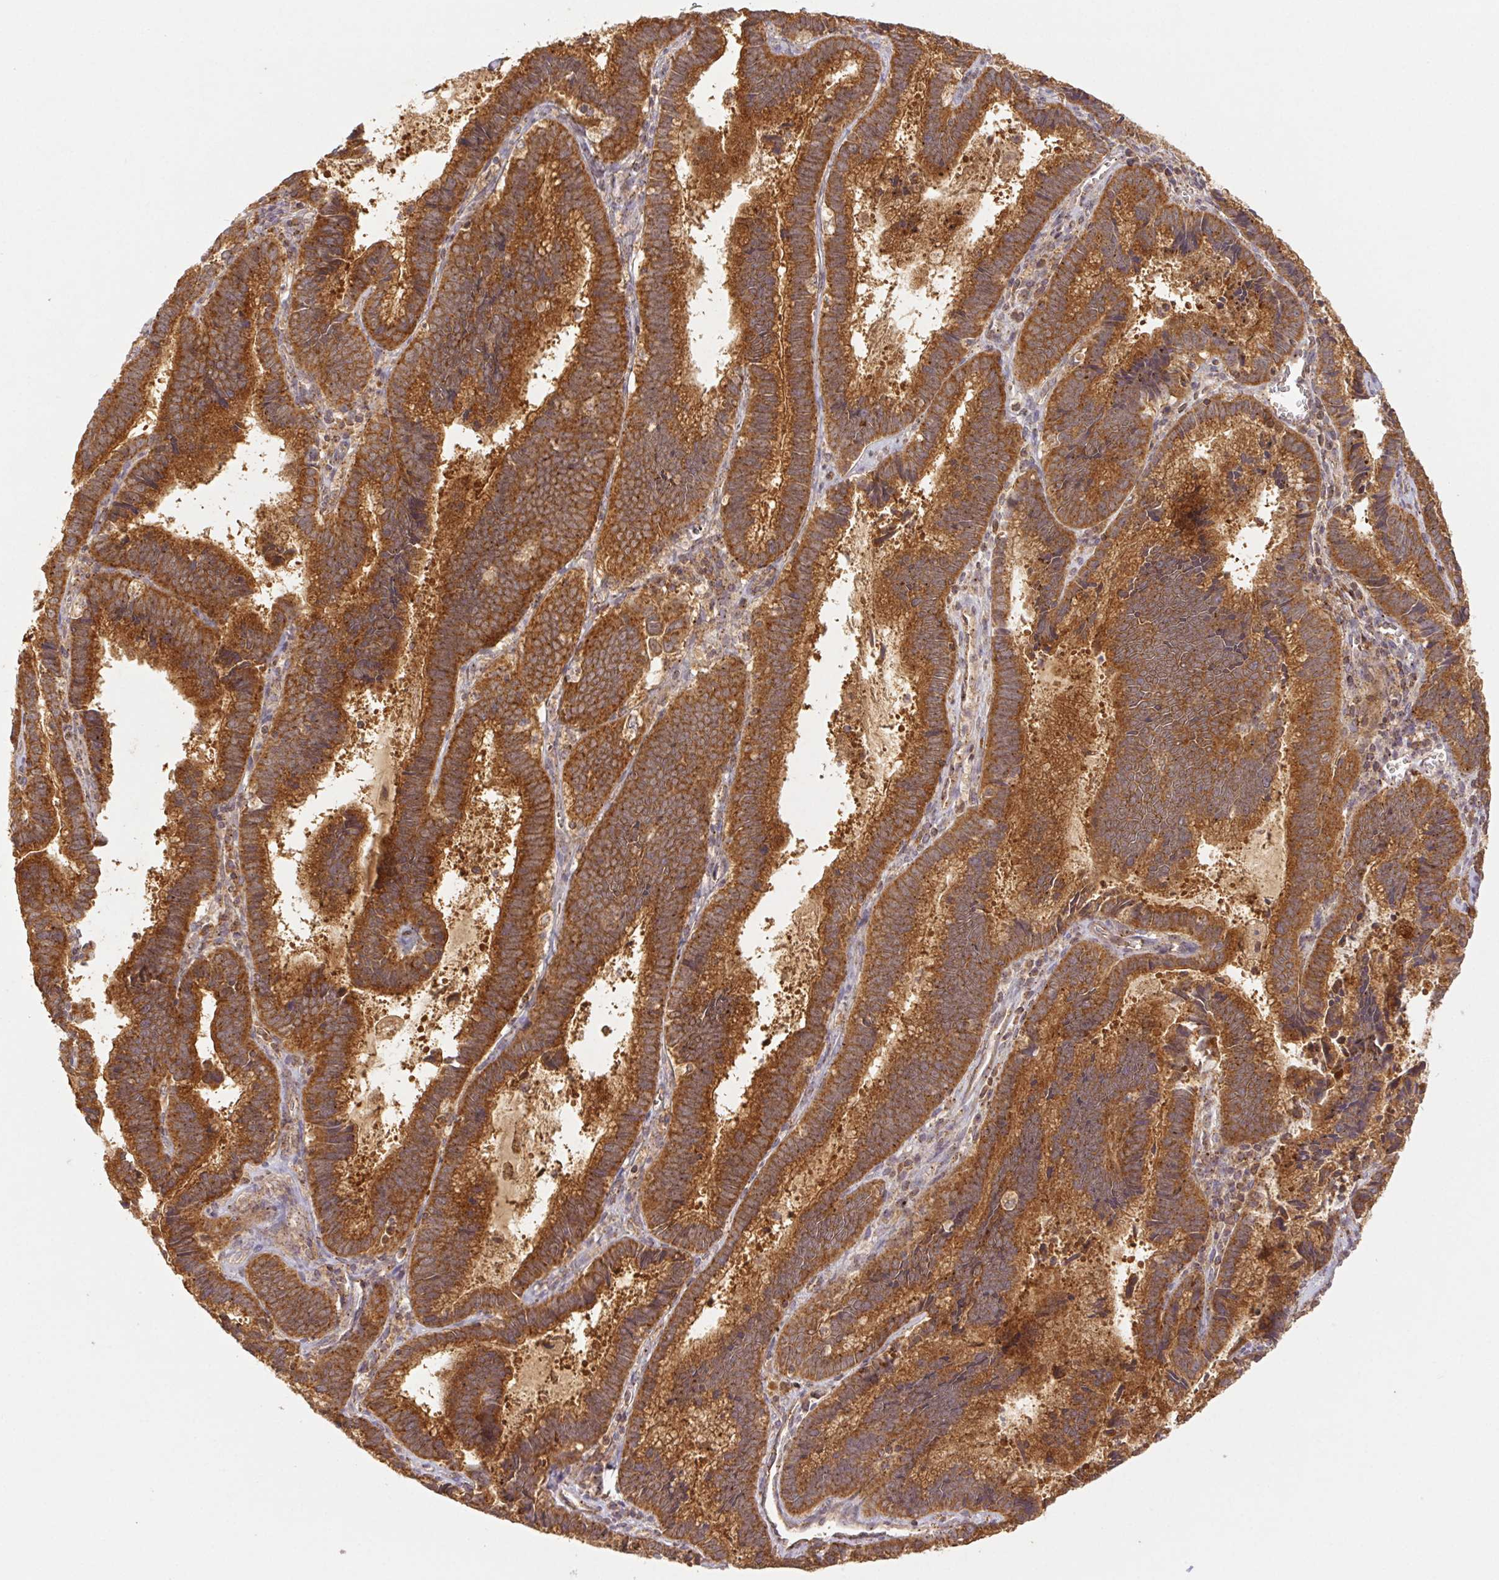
{"staining": {"intensity": "strong", "quantity": ">75%", "location": "cytoplasmic/membranous"}, "tissue": "cervical cancer", "cell_type": "Tumor cells", "image_type": "cancer", "snomed": [{"axis": "morphology", "description": "Adenocarcinoma, NOS"}, {"axis": "topography", "description": "Cervix"}], "caption": "A micrograph of human cervical adenocarcinoma stained for a protein demonstrates strong cytoplasmic/membranous brown staining in tumor cells.", "gene": "MTHFD1", "patient": {"sex": "female", "age": 61}}